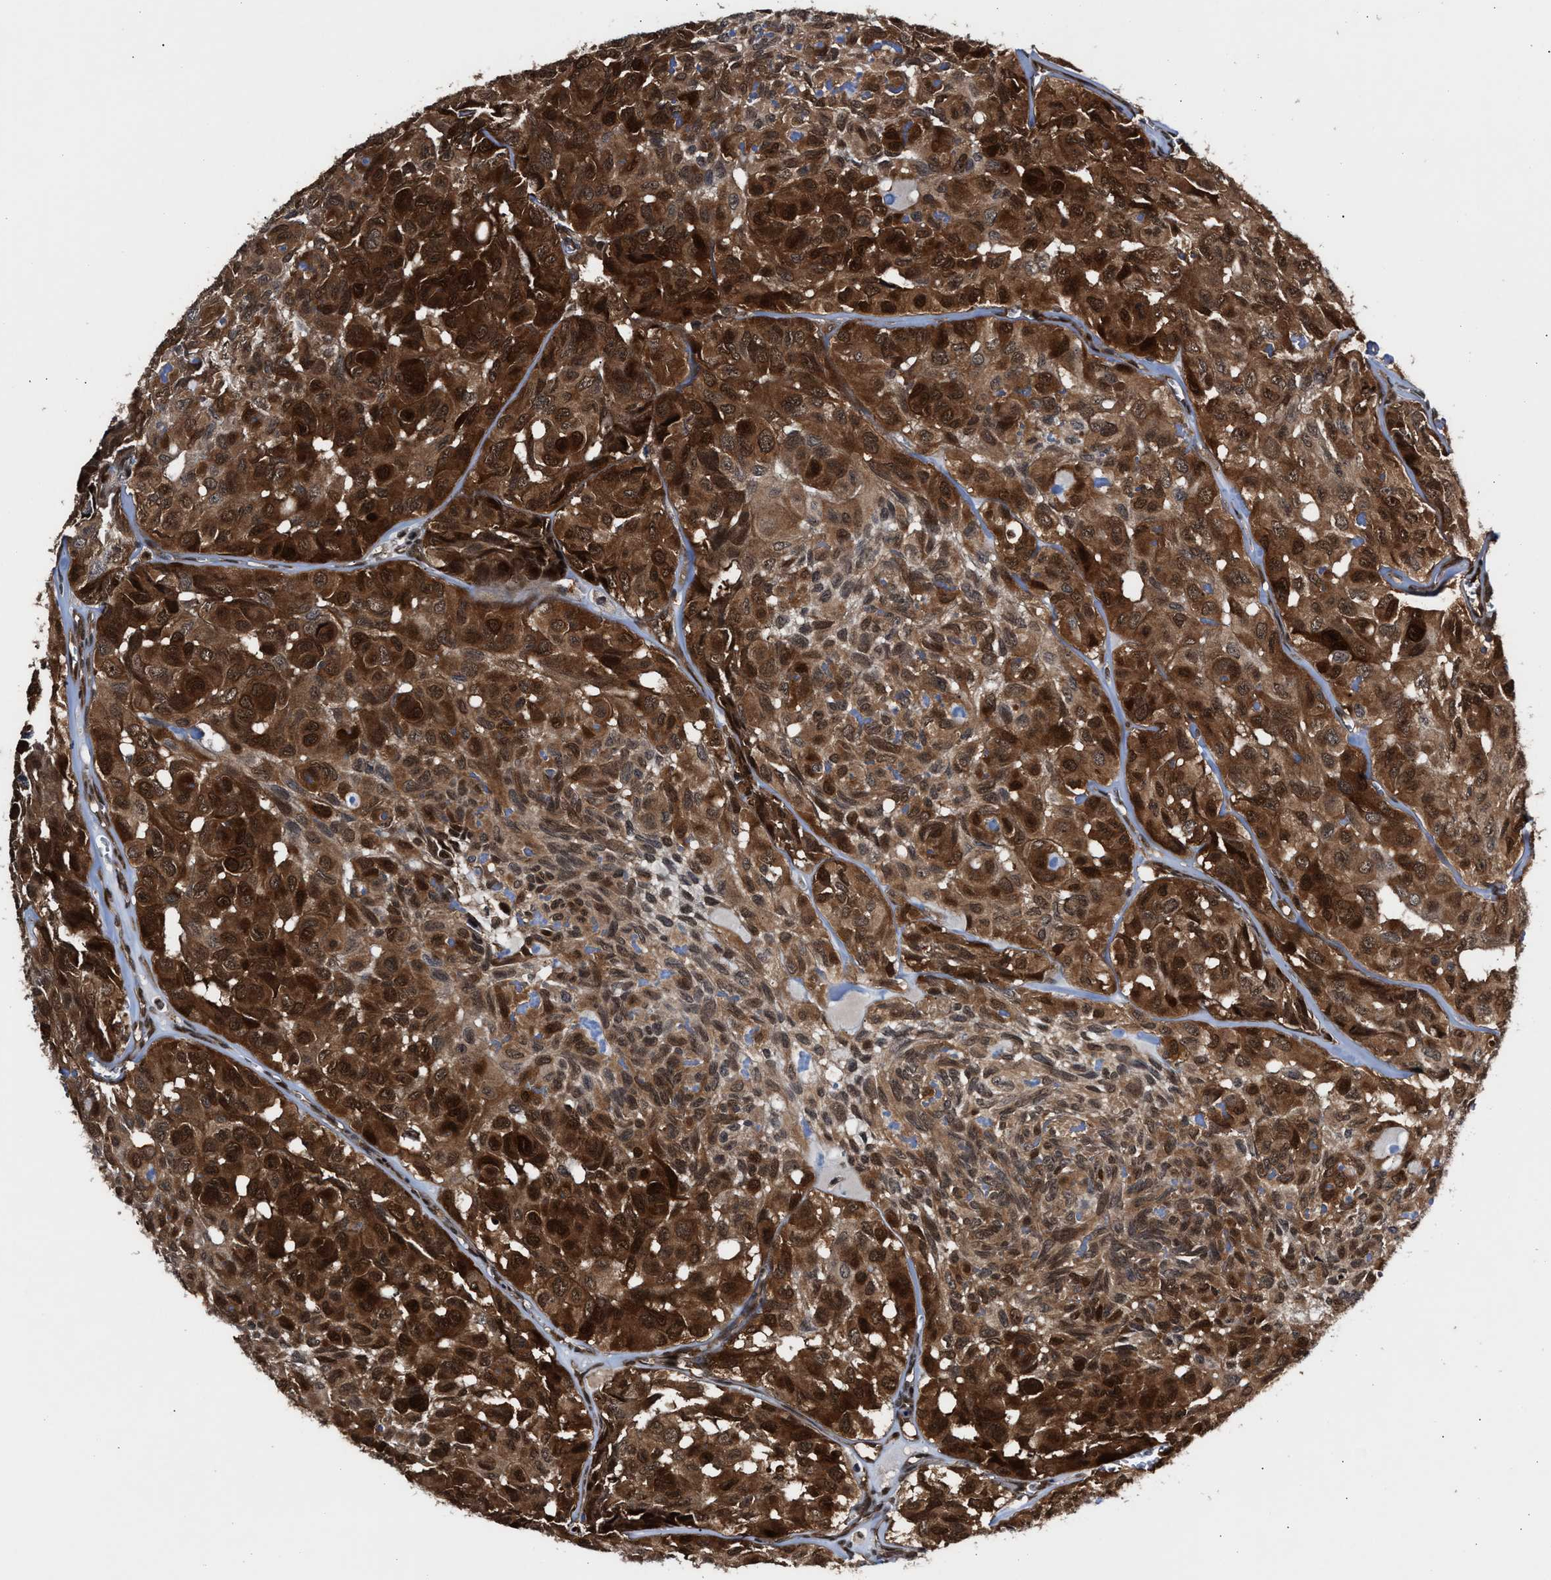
{"staining": {"intensity": "strong", "quantity": ">75%", "location": "cytoplasmic/membranous,nuclear"}, "tissue": "head and neck cancer", "cell_type": "Tumor cells", "image_type": "cancer", "snomed": [{"axis": "morphology", "description": "Adenocarcinoma, NOS"}, {"axis": "topography", "description": "Salivary gland, NOS"}, {"axis": "topography", "description": "Head-Neck"}], "caption": "A brown stain shows strong cytoplasmic/membranous and nuclear positivity of a protein in adenocarcinoma (head and neck) tumor cells.", "gene": "TP53I3", "patient": {"sex": "female", "age": 76}}